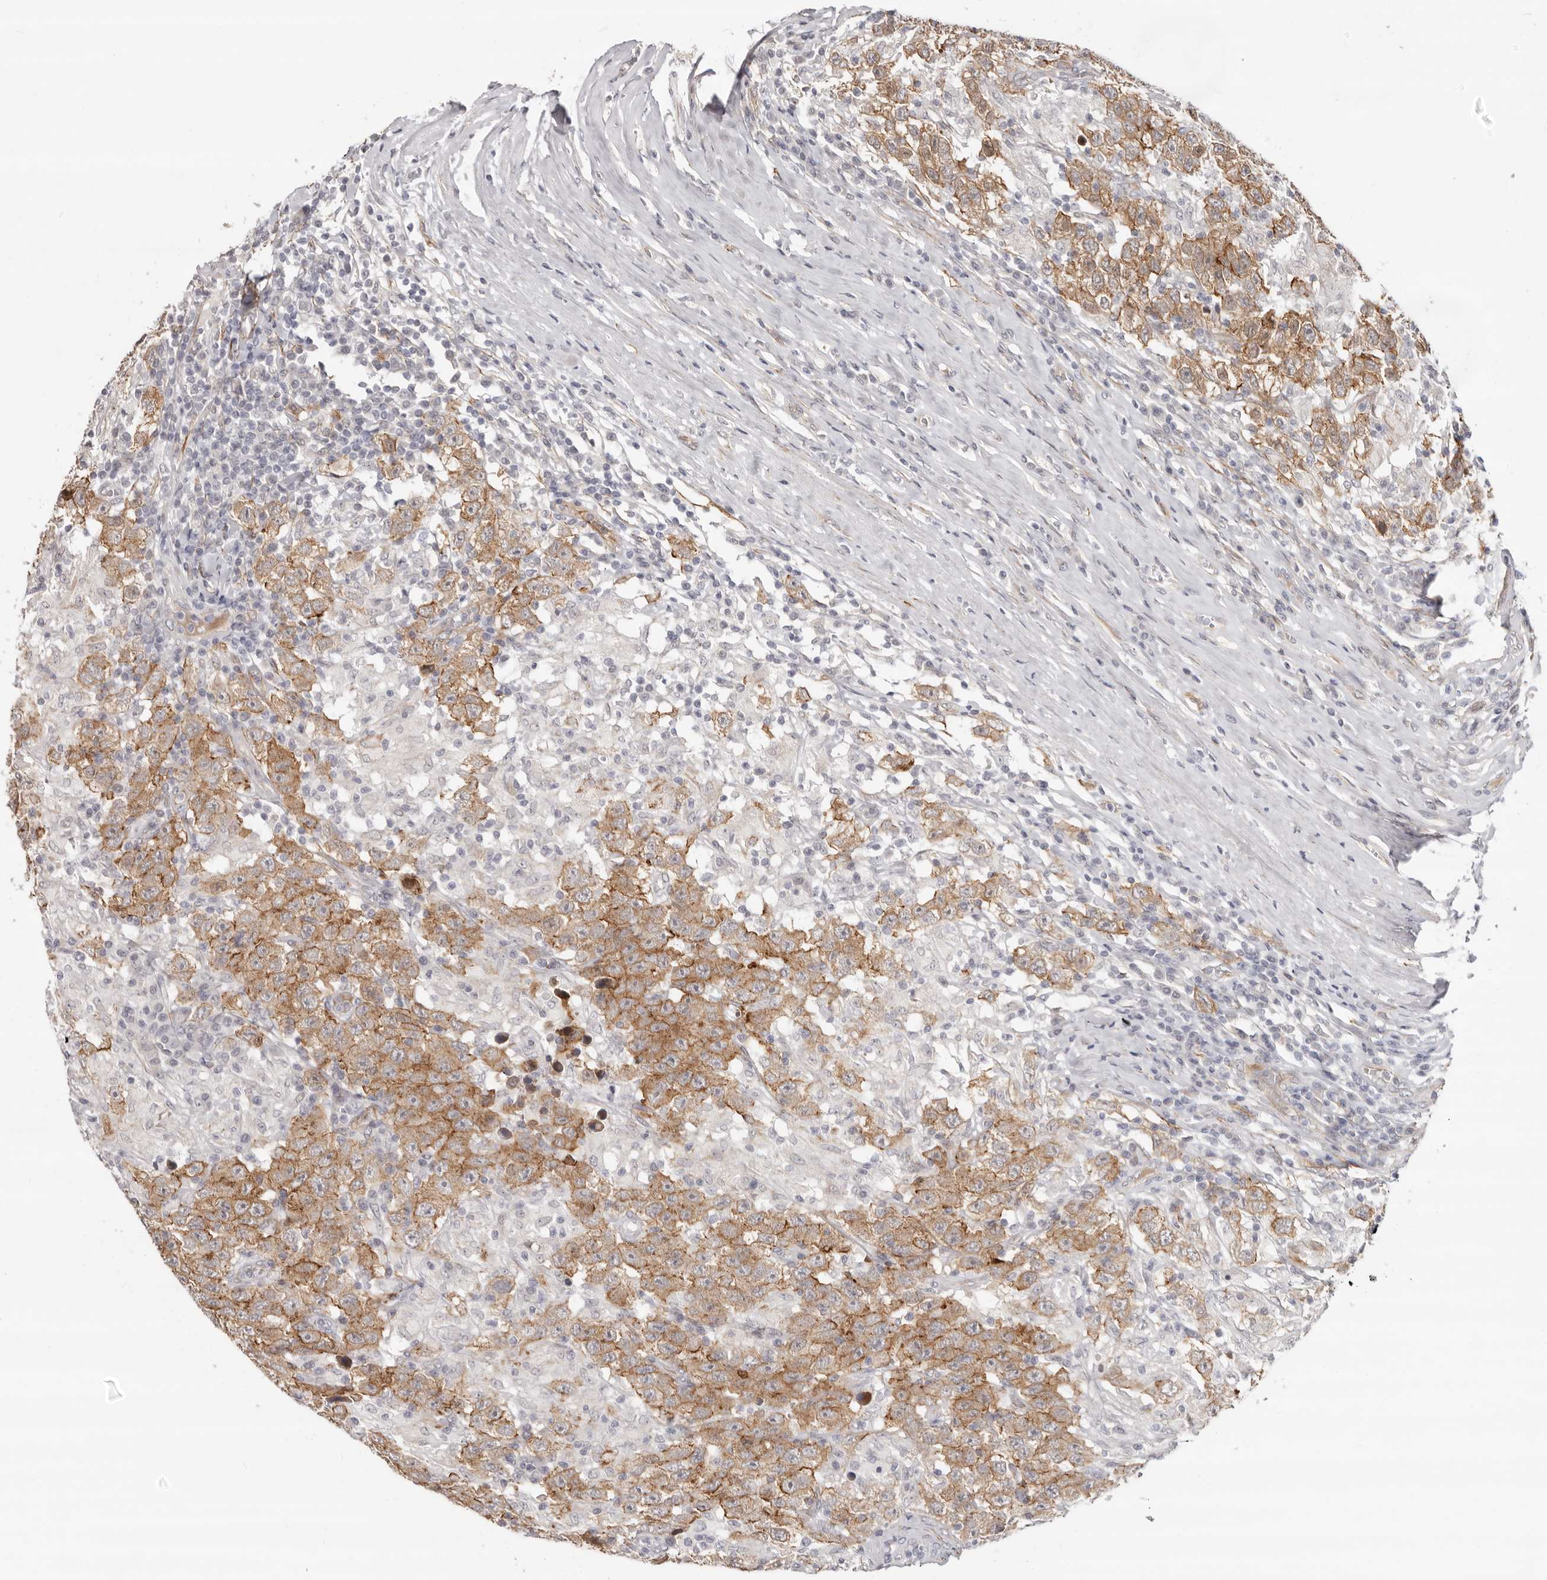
{"staining": {"intensity": "moderate", "quantity": ">75%", "location": "cytoplasmic/membranous"}, "tissue": "testis cancer", "cell_type": "Tumor cells", "image_type": "cancer", "snomed": [{"axis": "morphology", "description": "Seminoma, NOS"}, {"axis": "topography", "description": "Testis"}], "caption": "A high-resolution image shows immunohistochemistry (IHC) staining of testis cancer (seminoma), which reveals moderate cytoplasmic/membranous expression in about >75% of tumor cells. Immunohistochemistry (ihc) stains the protein in brown and the nuclei are stained blue.", "gene": "SZT2", "patient": {"sex": "male", "age": 41}}